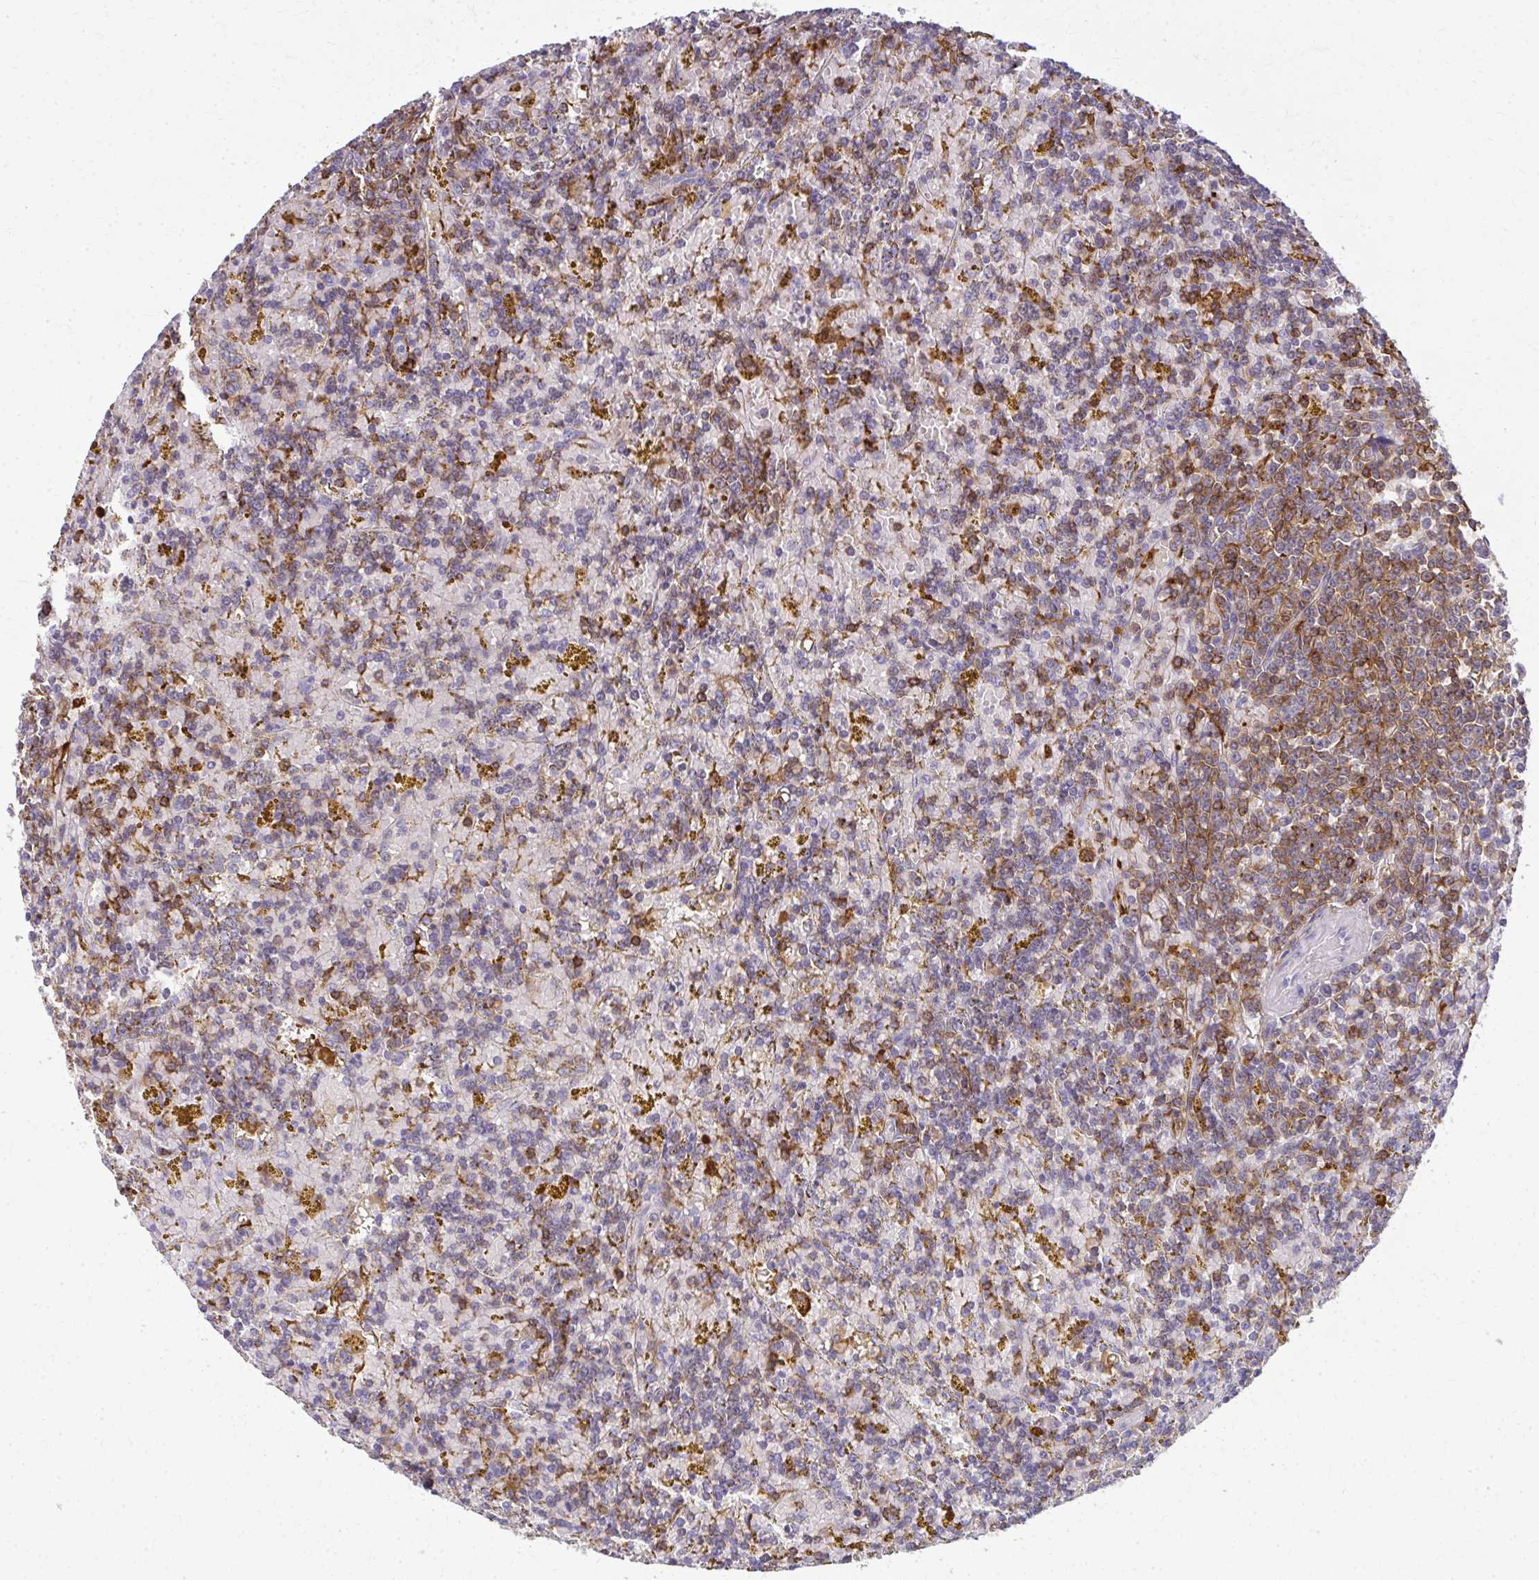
{"staining": {"intensity": "moderate", "quantity": "25%-75%", "location": "cytoplasmic/membranous"}, "tissue": "lymphoma", "cell_type": "Tumor cells", "image_type": "cancer", "snomed": [{"axis": "morphology", "description": "Malignant lymphoma, non-Hodgkin's type, Low grade"}, {"axis": "topography", "description": "Spleen"}, {"axis": "topography", "description": "Lymph node"}], "caption": "This is a micrograph of immunohistochemistry (IHC) staining of lymphoma, which shows moderate expression in the cytoplasmic/membranous of tumor cells.", "gene": "AP5M1", "patient": {"sex": "female", "age": 66}}